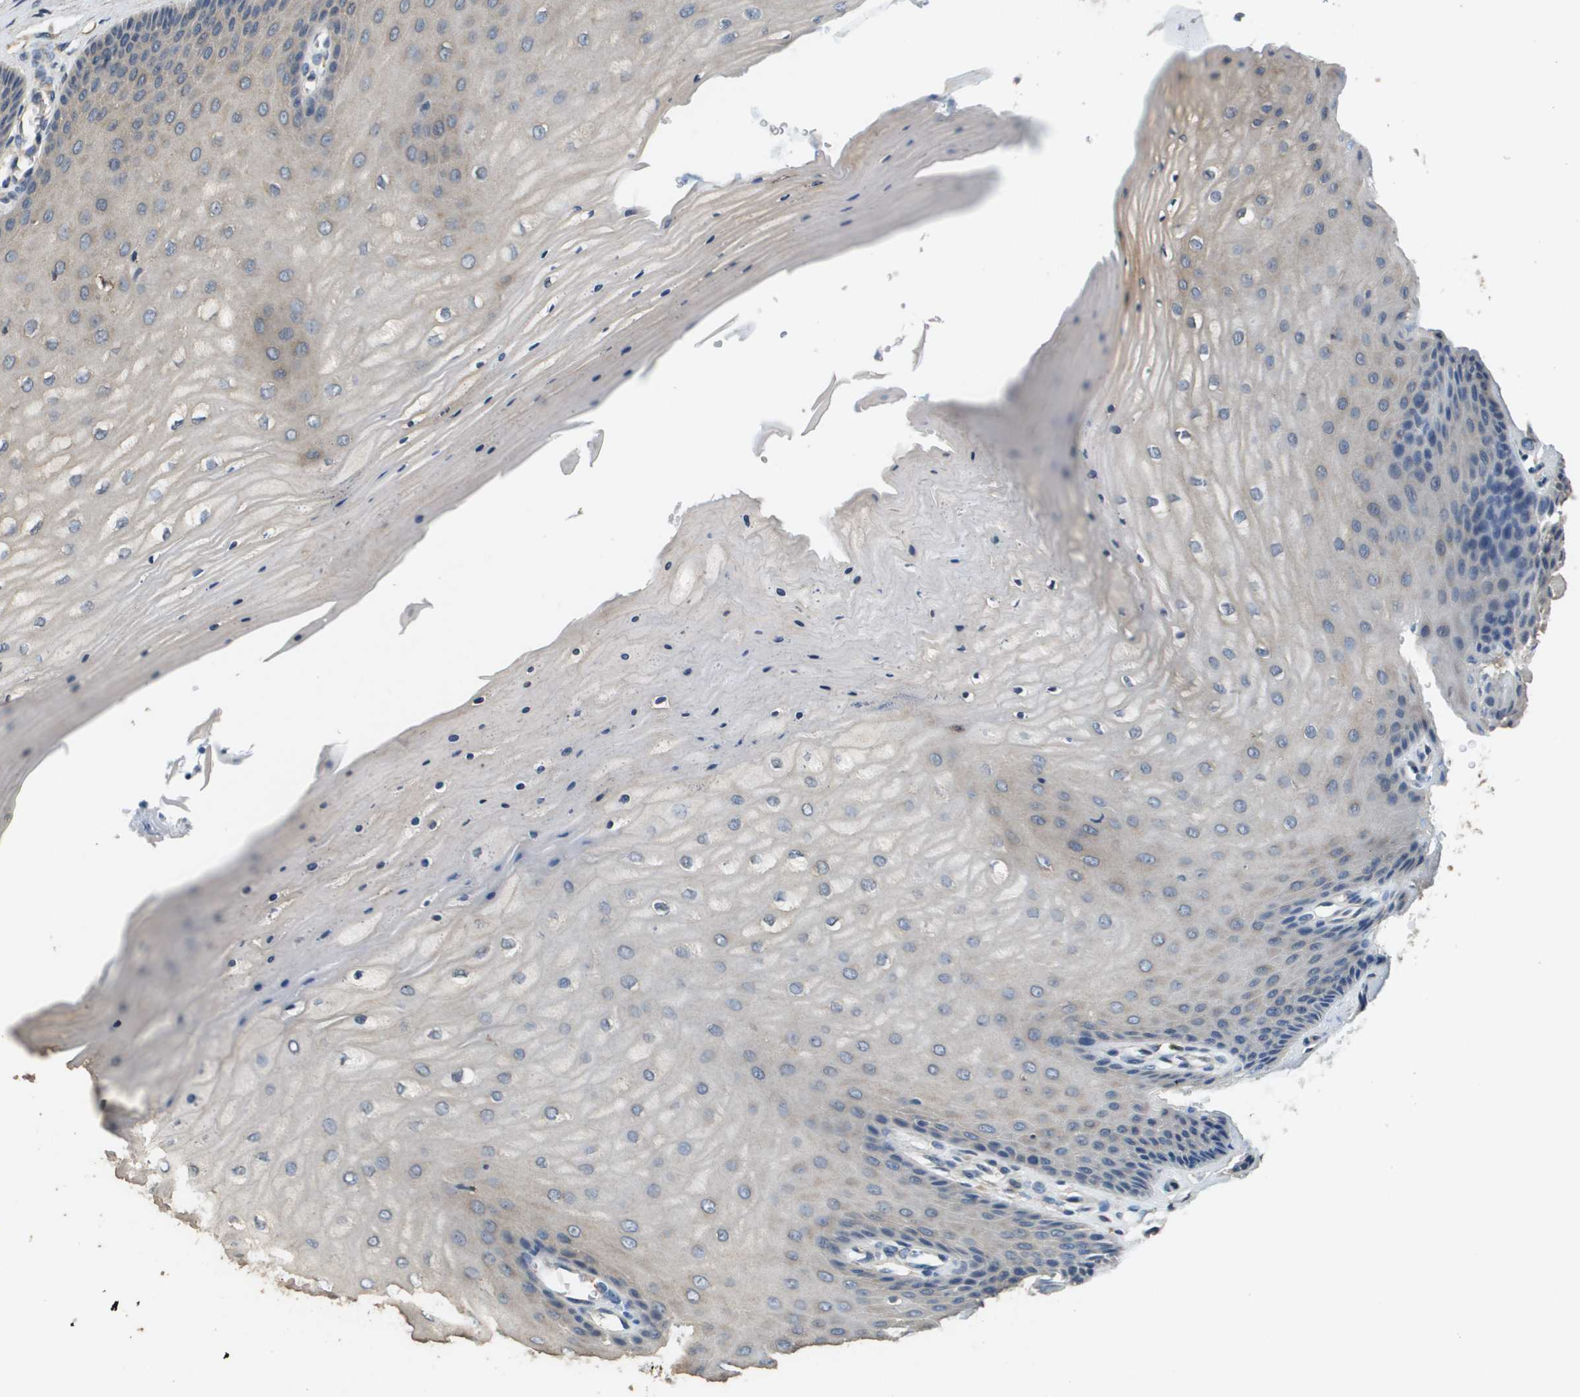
{"staining": {"intensity": "negative", "quantity": "none", "location": "none"}, "tissue": "cervix", "cell_type": "Glandular cells", "image_type": "normal", "snomed": [{"axis": "morphology", "description": "Normal tissue, NOS"}, {"axis": "topography", "description": "Cervix"}], "caption": "Human cervix stained for a protein using immunohistochemistry exhibits no positivity in glandular cells.", "gene": "RAB6B", "patient": {"sex": "female", "age": 55}}